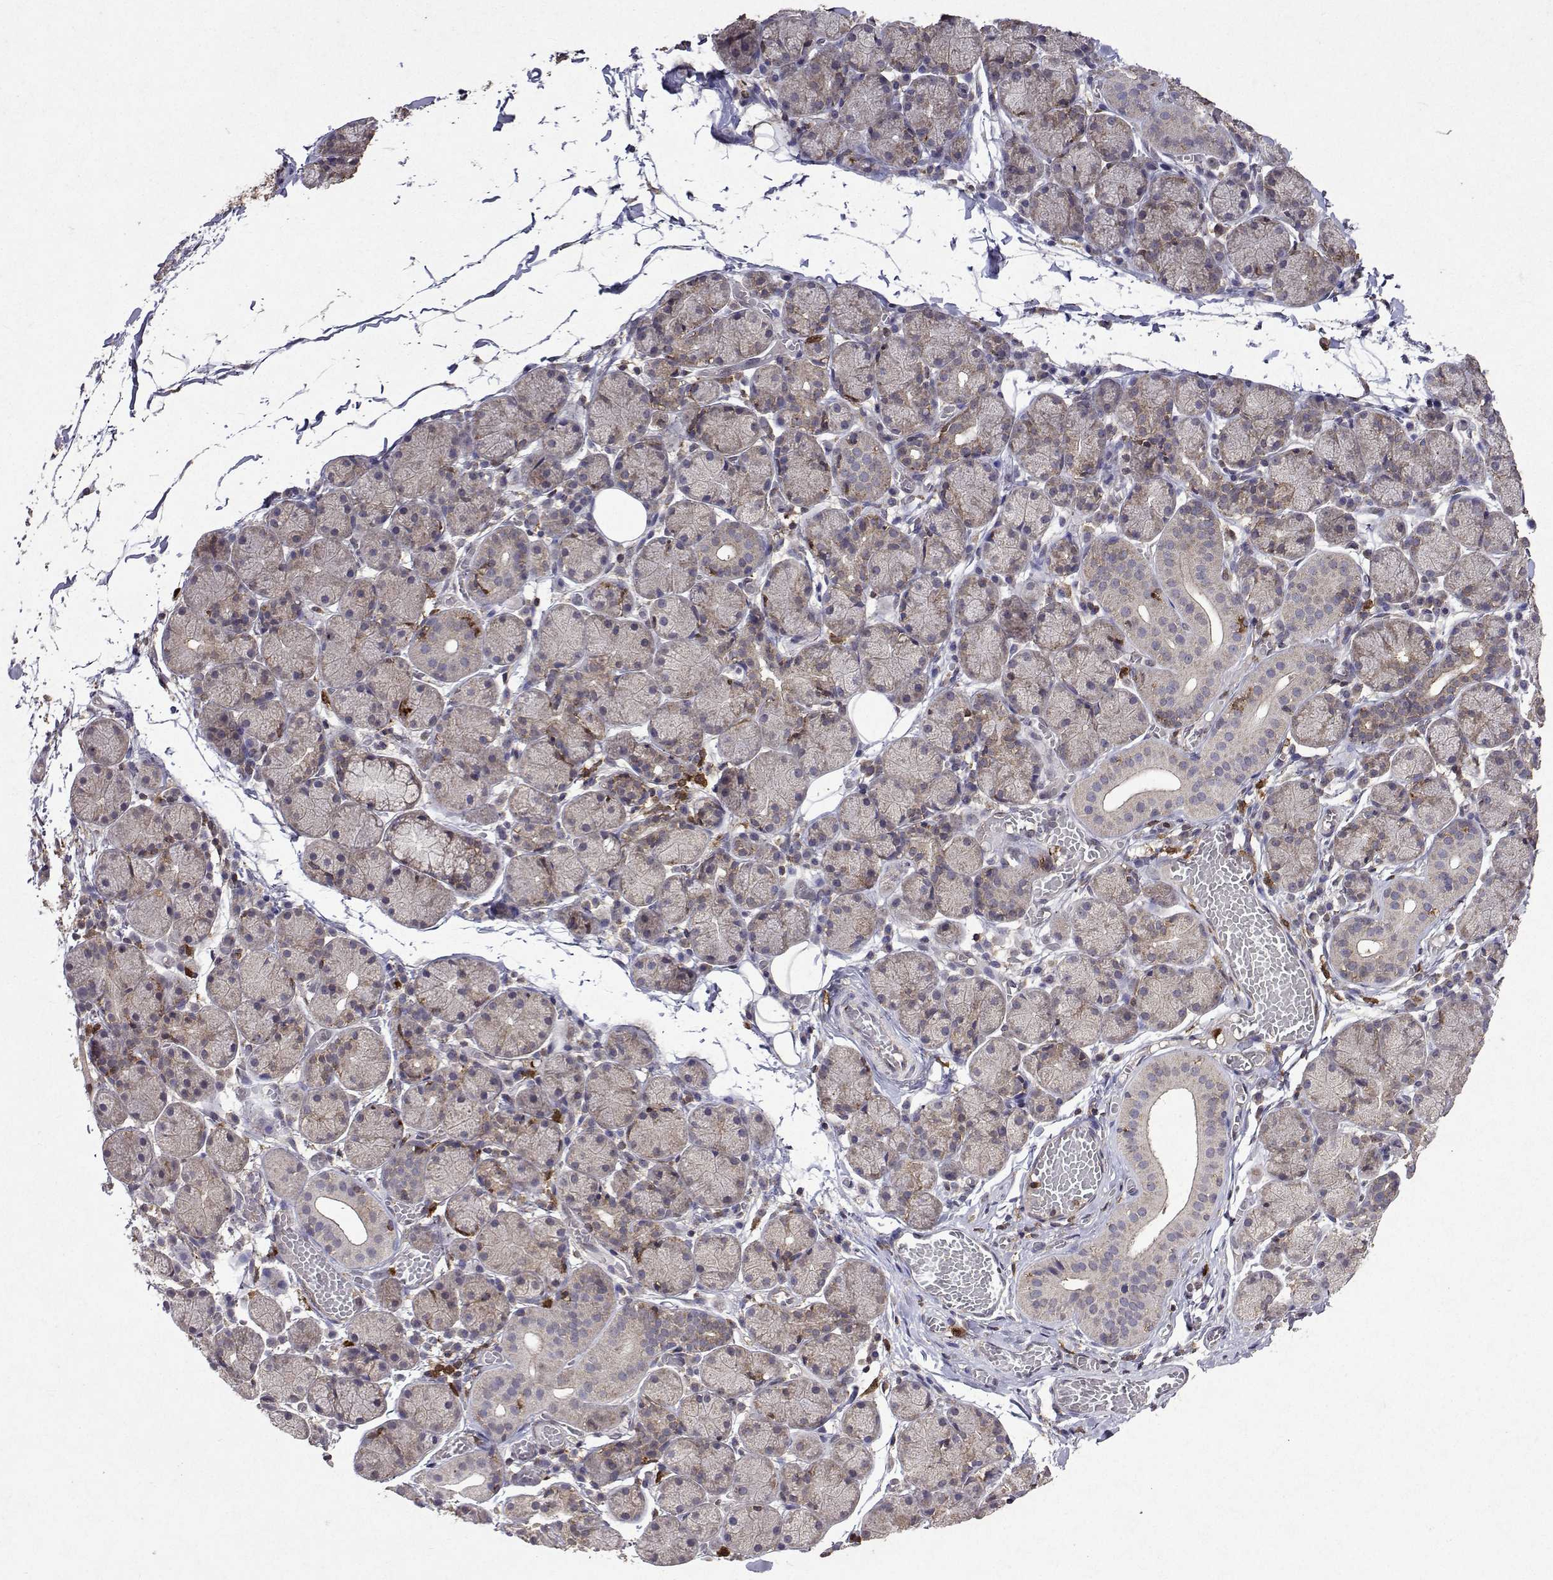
{"staining": {"intensity": "negative", "quantity": "none", "location": "none"}, "tissue": "salivary gland", "cell_type": "Glandular cells", "image_type": "normal", "snomed": [{"axis": "morphology", "description": "Normal tissue, NOS"}, {"axis": "topography", "description": "Salivary gland"}], "caption": "An IHC photomicrograph of normal salivary gland is shown. There is no staining in glandular cells of salivary gland.", "gene": "APAF1", "patient": {"sex": "female", "age": 24}}